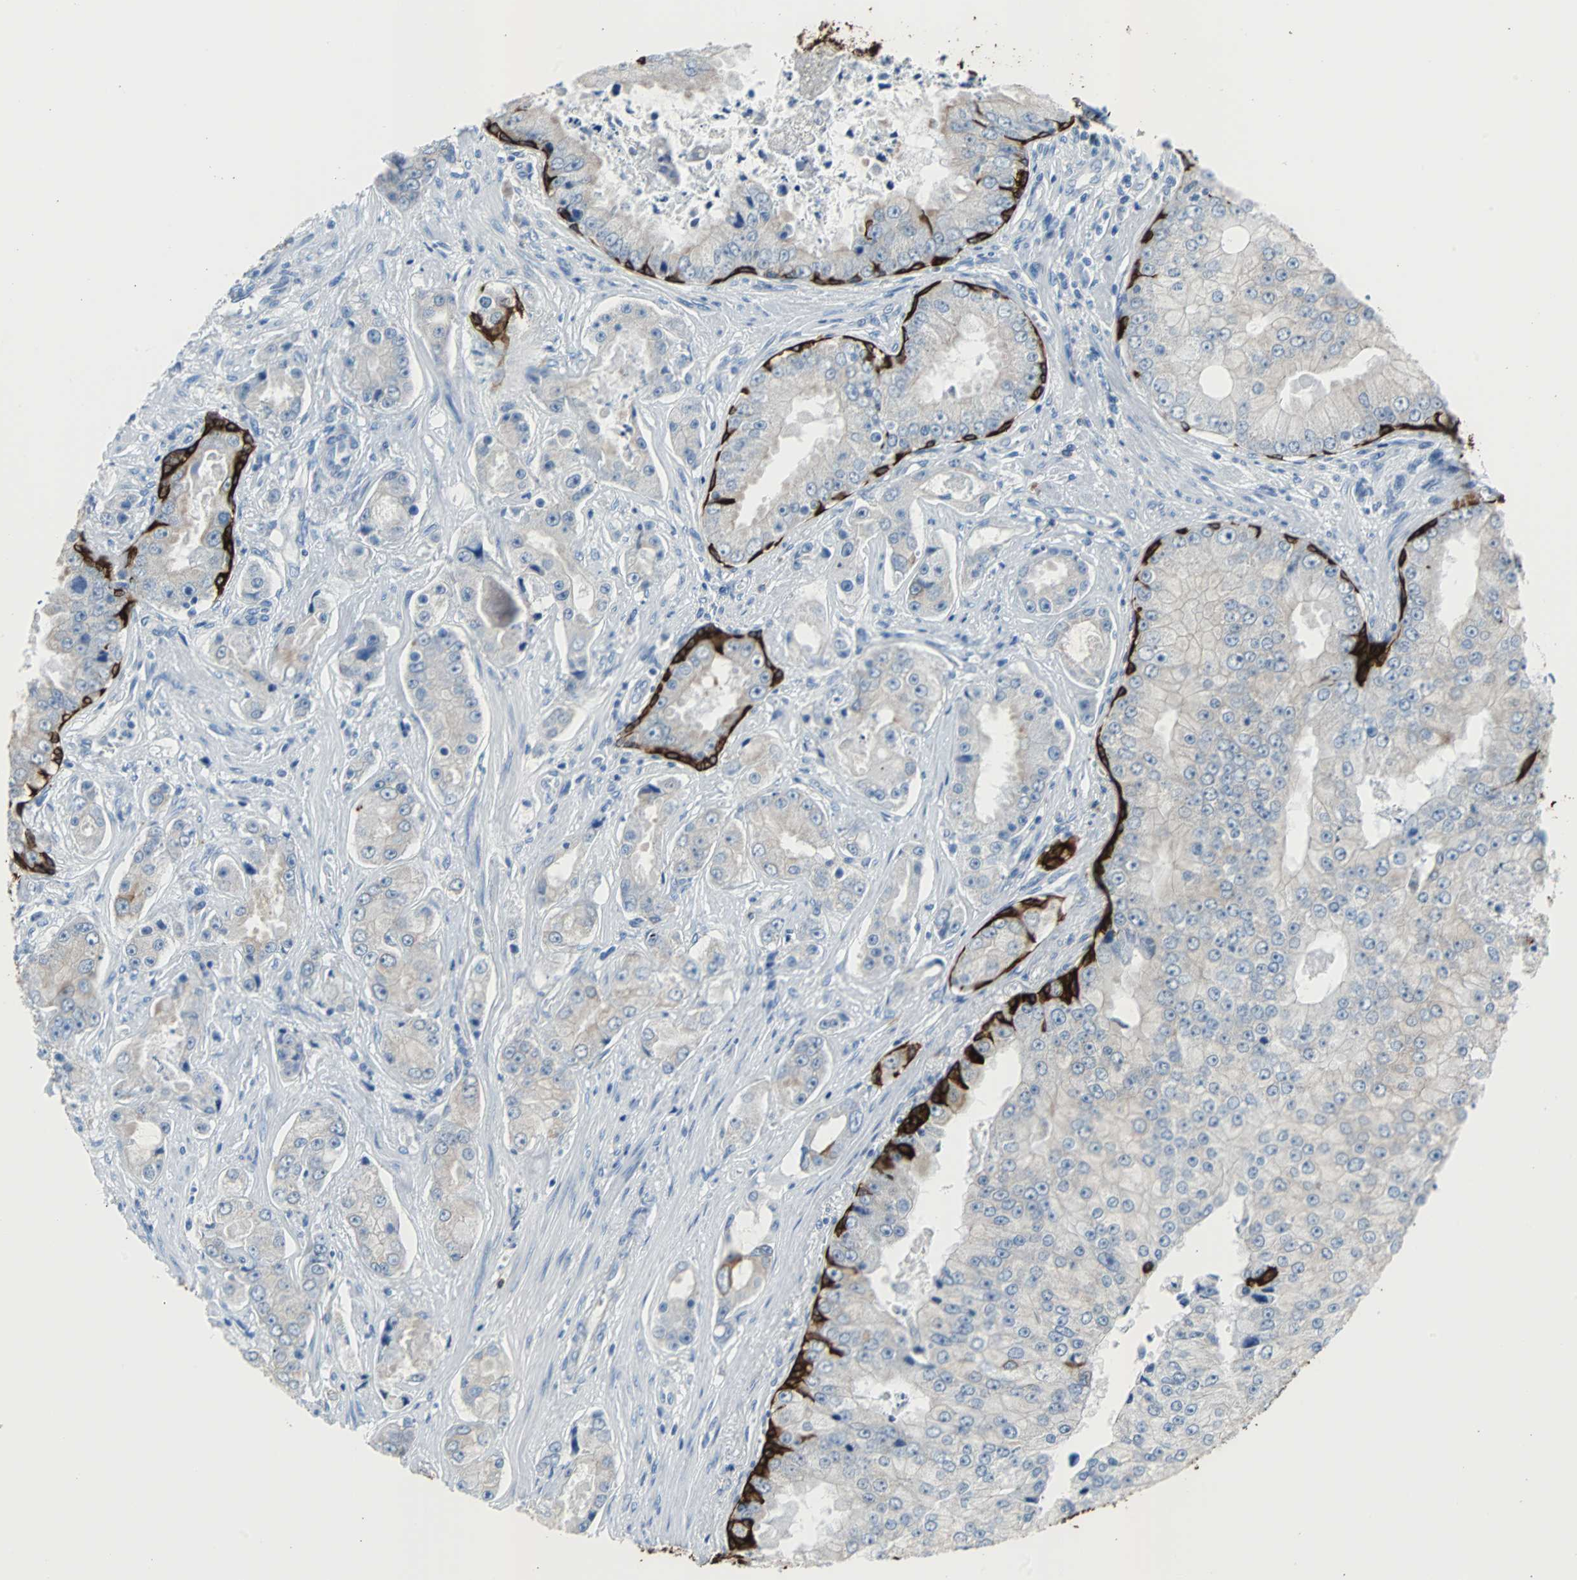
{"staining": {"intensity": "weak", "quantity": ">75%", "location": "cytoplasmic/membranous"}, "tissue": "prostate cancer", "cell_type": "Tumor cells", "image_type": "cancer", "snomed": [{"axis": "morphology", "description": "Adenocarcinoma, High grade"}, {"axis": "topography", "description": "Prostate"}], "caption": "High-power microscopy captured an IHC image of prostate cancer, revealing weak cytoplasmic/membranous expression in approximately >75% of tumor cells.", "gene": "KRT7", "patient": {"sex": "male", "age": 73}}